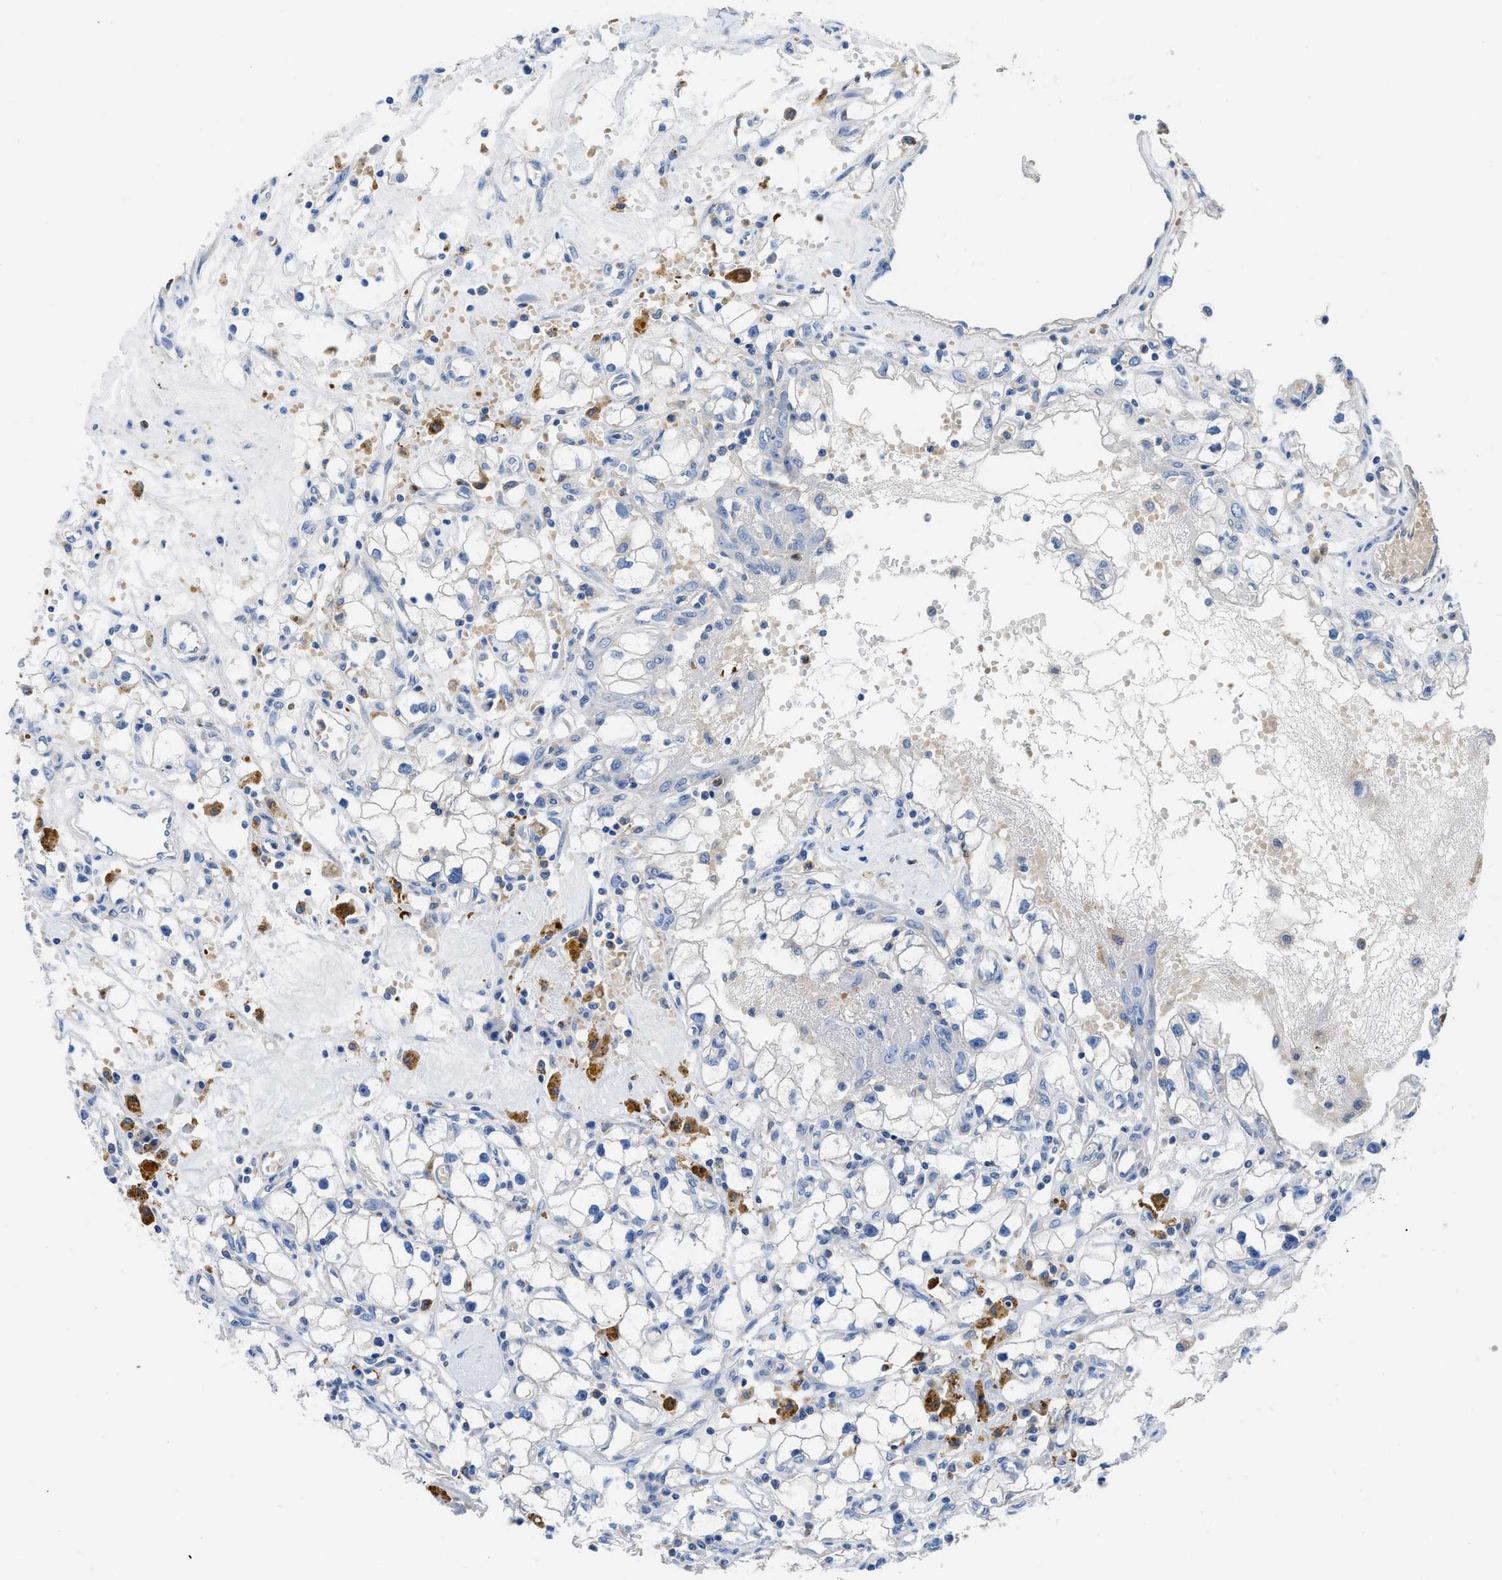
{"staining": {"intensity": "negative", "quantity": "none", "location": "none"}, "tissue": "renal cancer", "cell_type": "Tumor cells", "image_type": "cancer", "snomed": [{"axis": "morphology", "description": "Adenocarcinoma, NOS"}, {"axis": "topography", "description": "Kidney"}], "caption": "DAB immunohistochemical staining of human renal cancer reveals no significant positivity in tumor cells.", "gene": "NEB", "patient": {"sex": "male", "age": 56}}